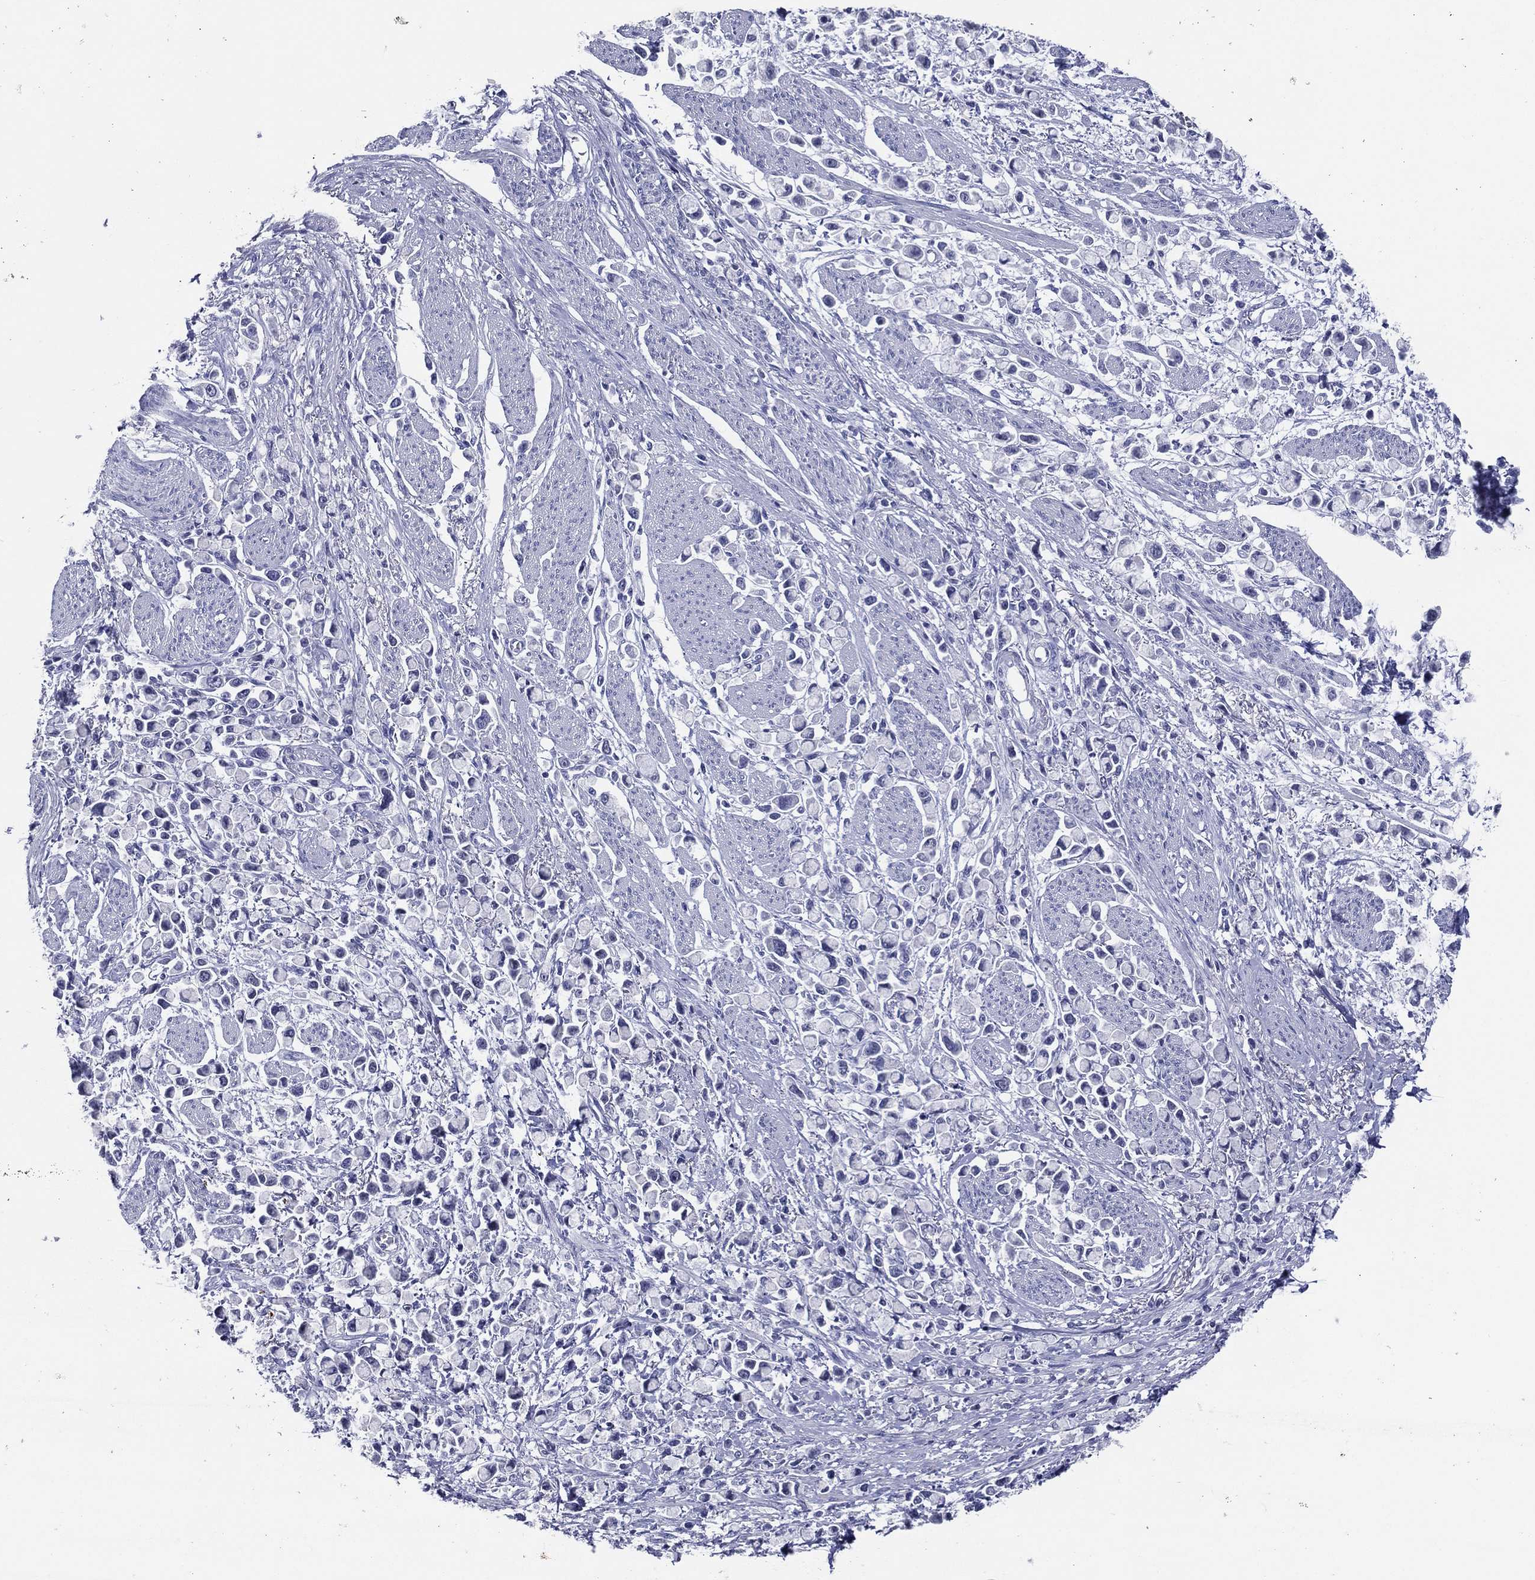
{"staining": {"intensity": "negative", "quantity": "none", "location": "none"}, "tissue": "stomach cancer", "cell_type": "Tumor cells", "image_type": "cancer", "snomed": [{"axis": "morphology", "description": "Adenocarcinoma, NOS"}, {"axis": "topography", "description": "Stomach"}], "caption": "The image demonstrates no significant expression in tumor cells of stomach cancer. The staining was performed using DAB (3,3'-diaminobenzidine) to visualize the protein expression in brown, while the nuclei were stained in blue with hematoxylin (Magnification: 20x).", "gene": "TFAP2A", "patient": {"sex": "female", "age": 81}}